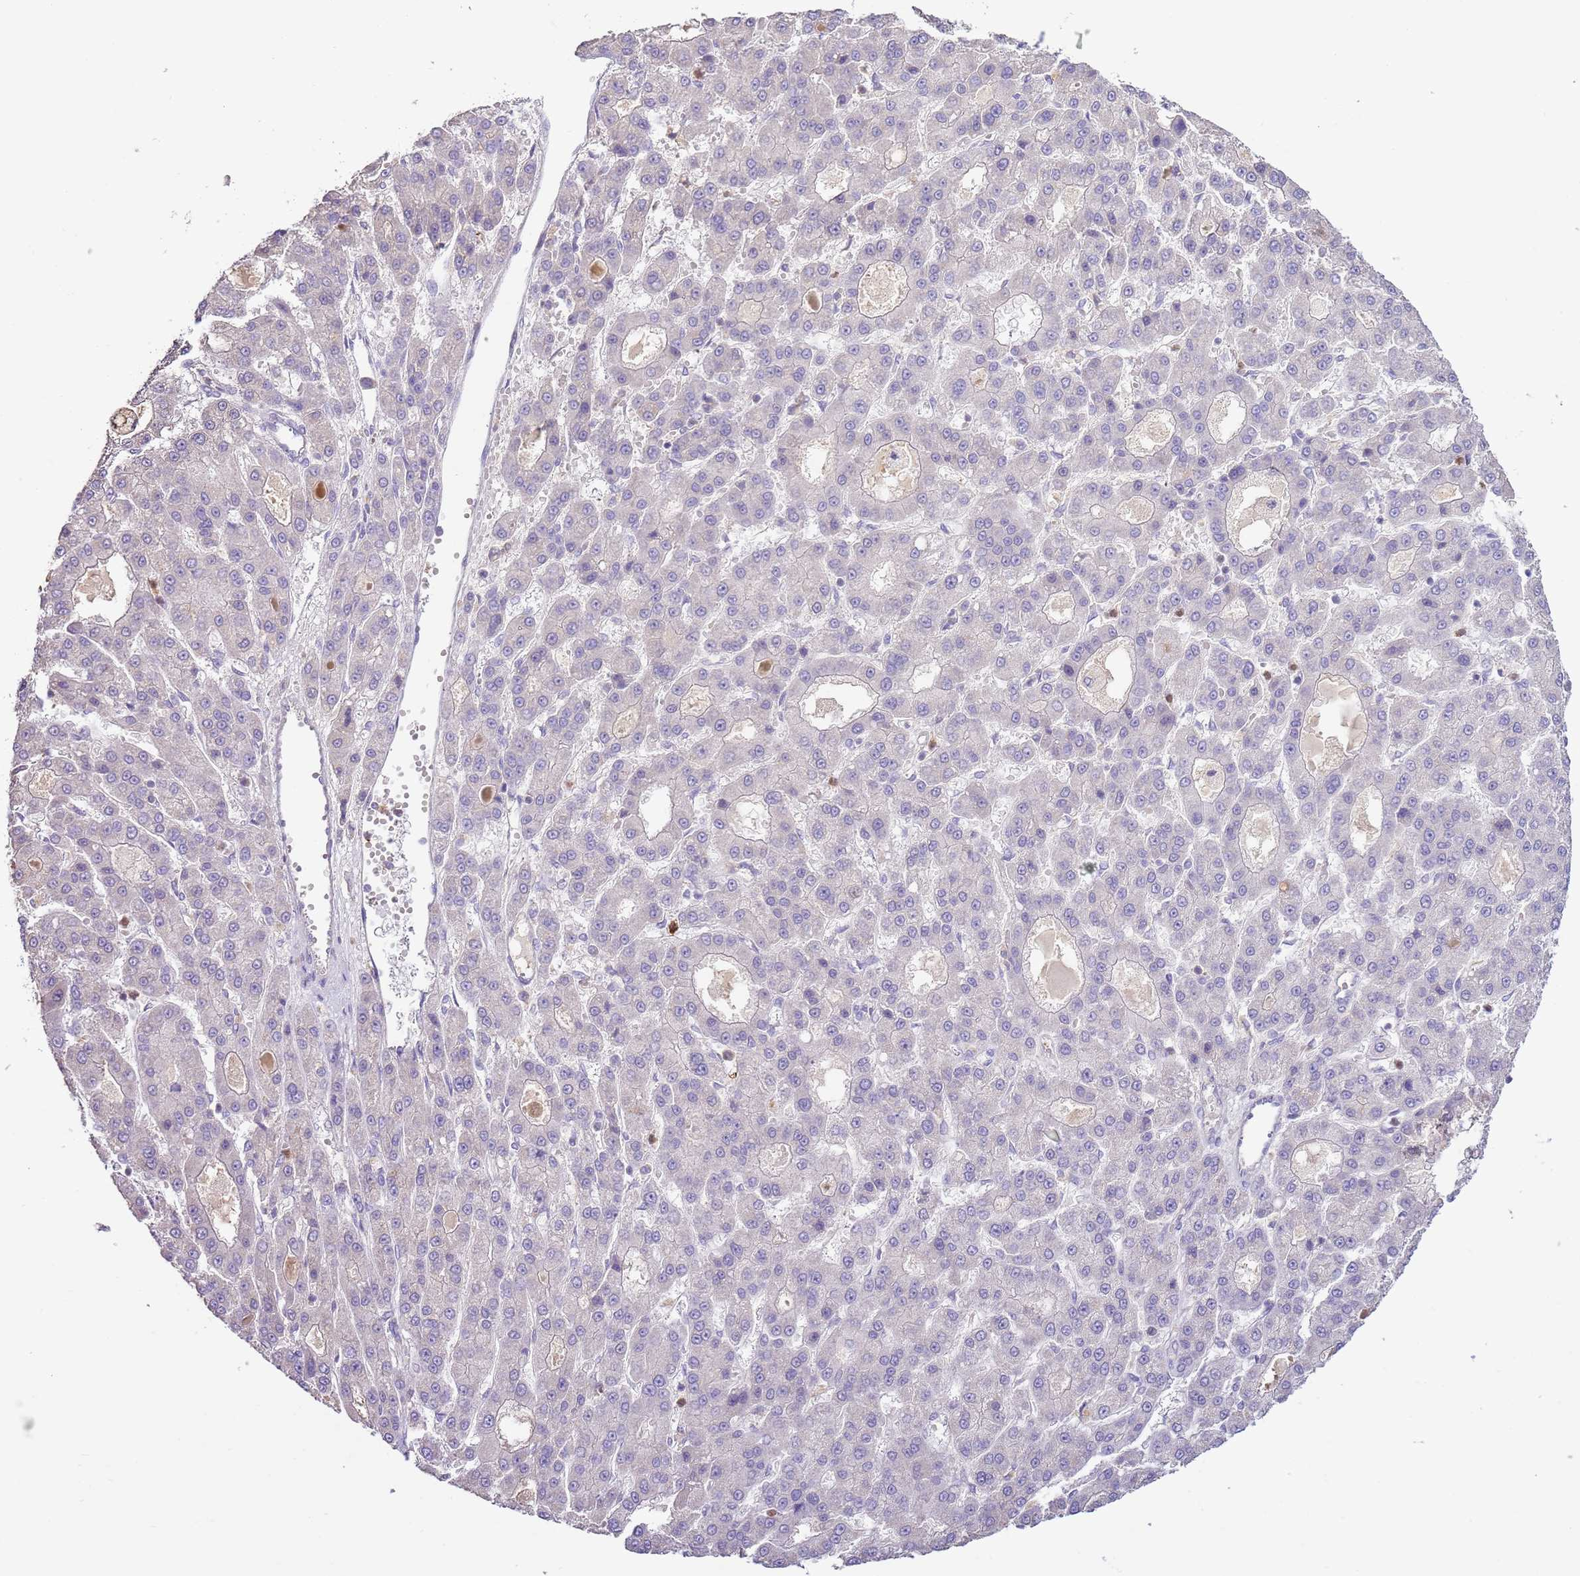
{"staining": {"intensity": "negative", "quantity": "none", "location": "none"}, "tissue": "liver cancer", "cell_type": "Tumor cells", "image_type": "cancer", "snomed": [{"axis": "morphology", "description": "Carcinoma, Hepatocellular, NOS"}, {"axis": "topography", "description": "Liver"}], "caption": "Human liver hepatocellular carcinoma stained for a protein using immunohistochemistry (IHC) displays no positivity in tumor cells.", "gene": "IL2RG", "patient": {"sex": "male", "age": 70}}